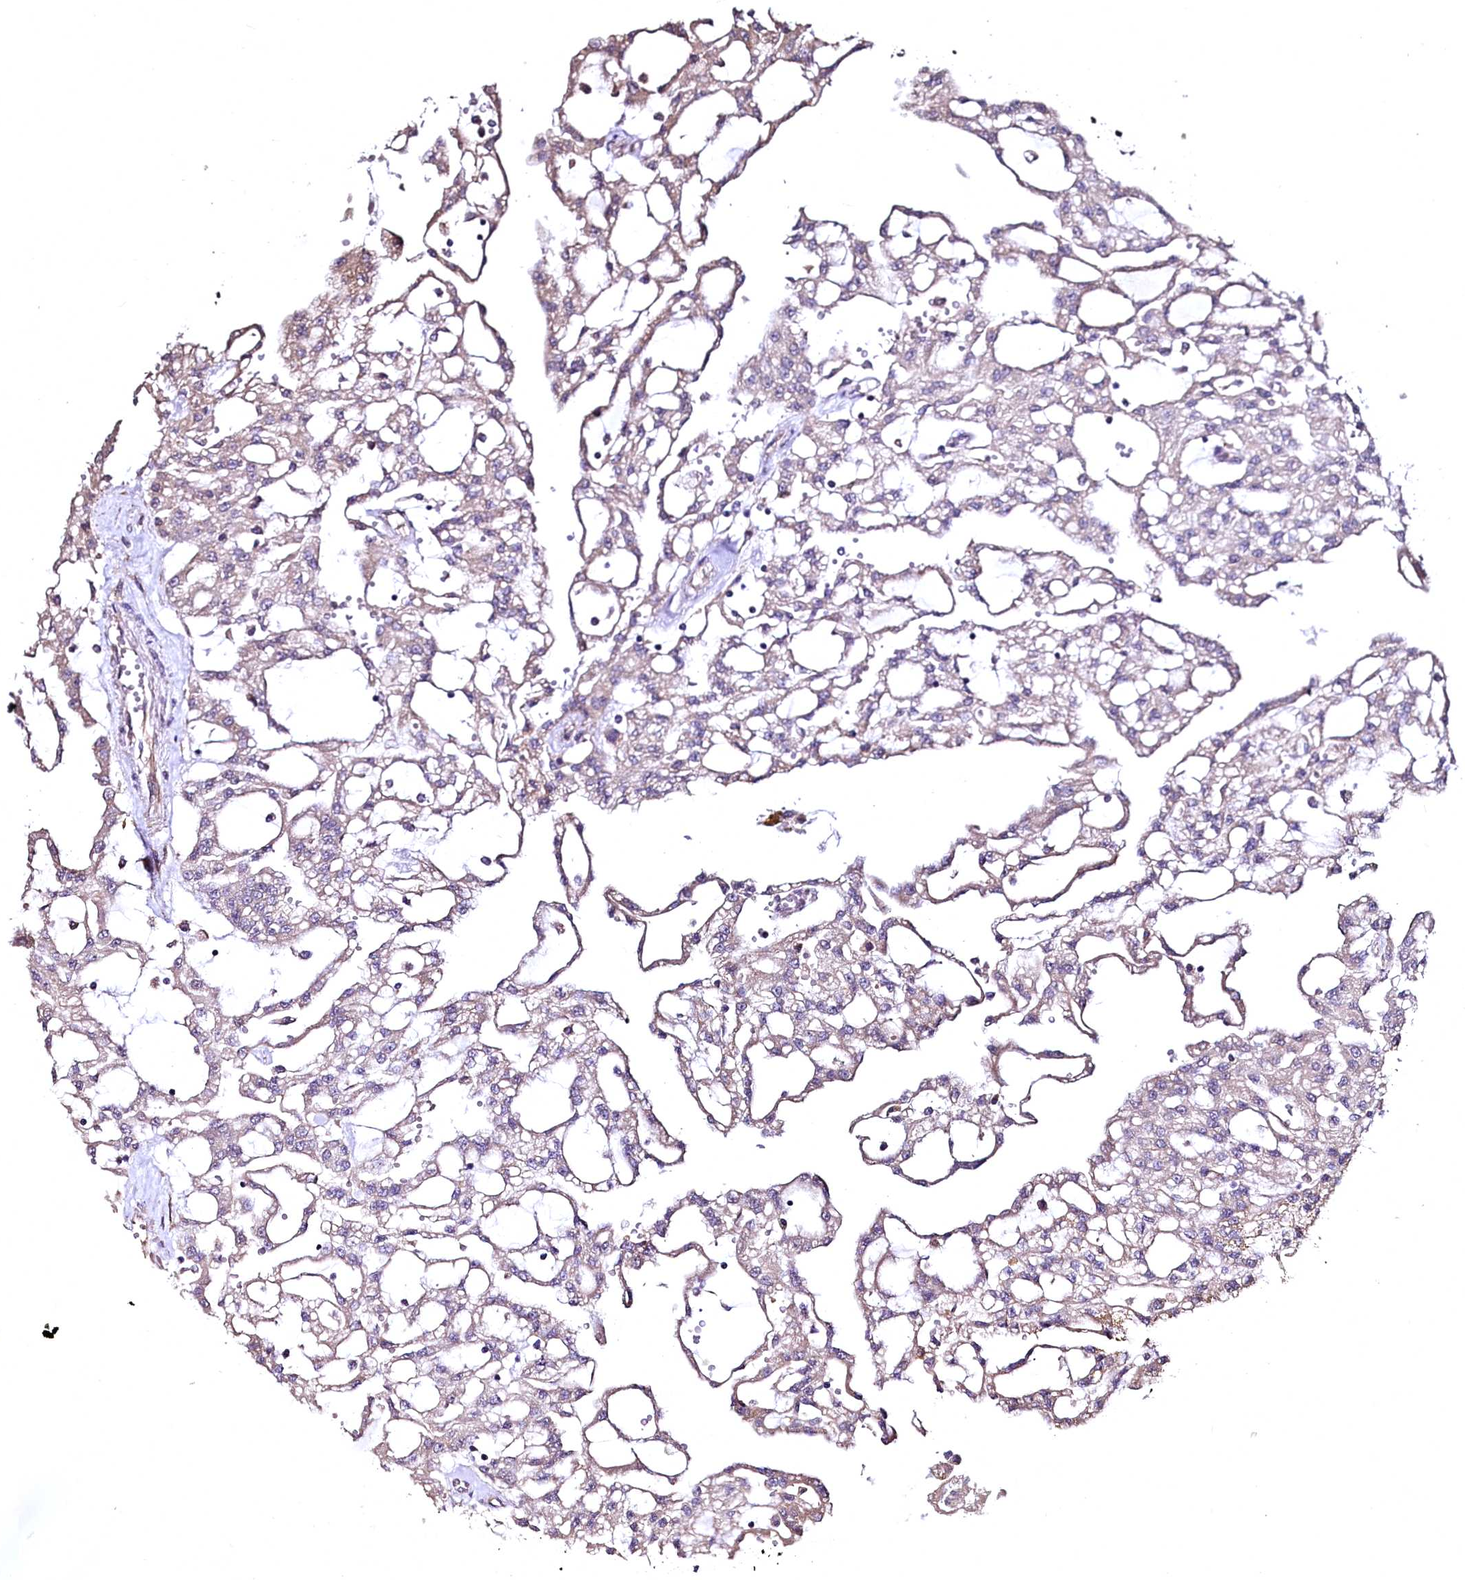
{"staining": {"intensity": "negative", "quantity": "none", "location": "none"}, "tissue": "renal cancer", "cell_type": "Tumor cells", "image_type": "cancer", "snomed": [{"axis": "morphology", "description": "Adenocarcinoma, NOS"}, {"axis": "topography", "description": "Kidney"}], "caption": "IHC of human renal cancer (adenocarcinoma) demonstrates no positivity in tumor cells.", "gene": "TBCEL", "patient": {"sex": "male", "age": 63}}